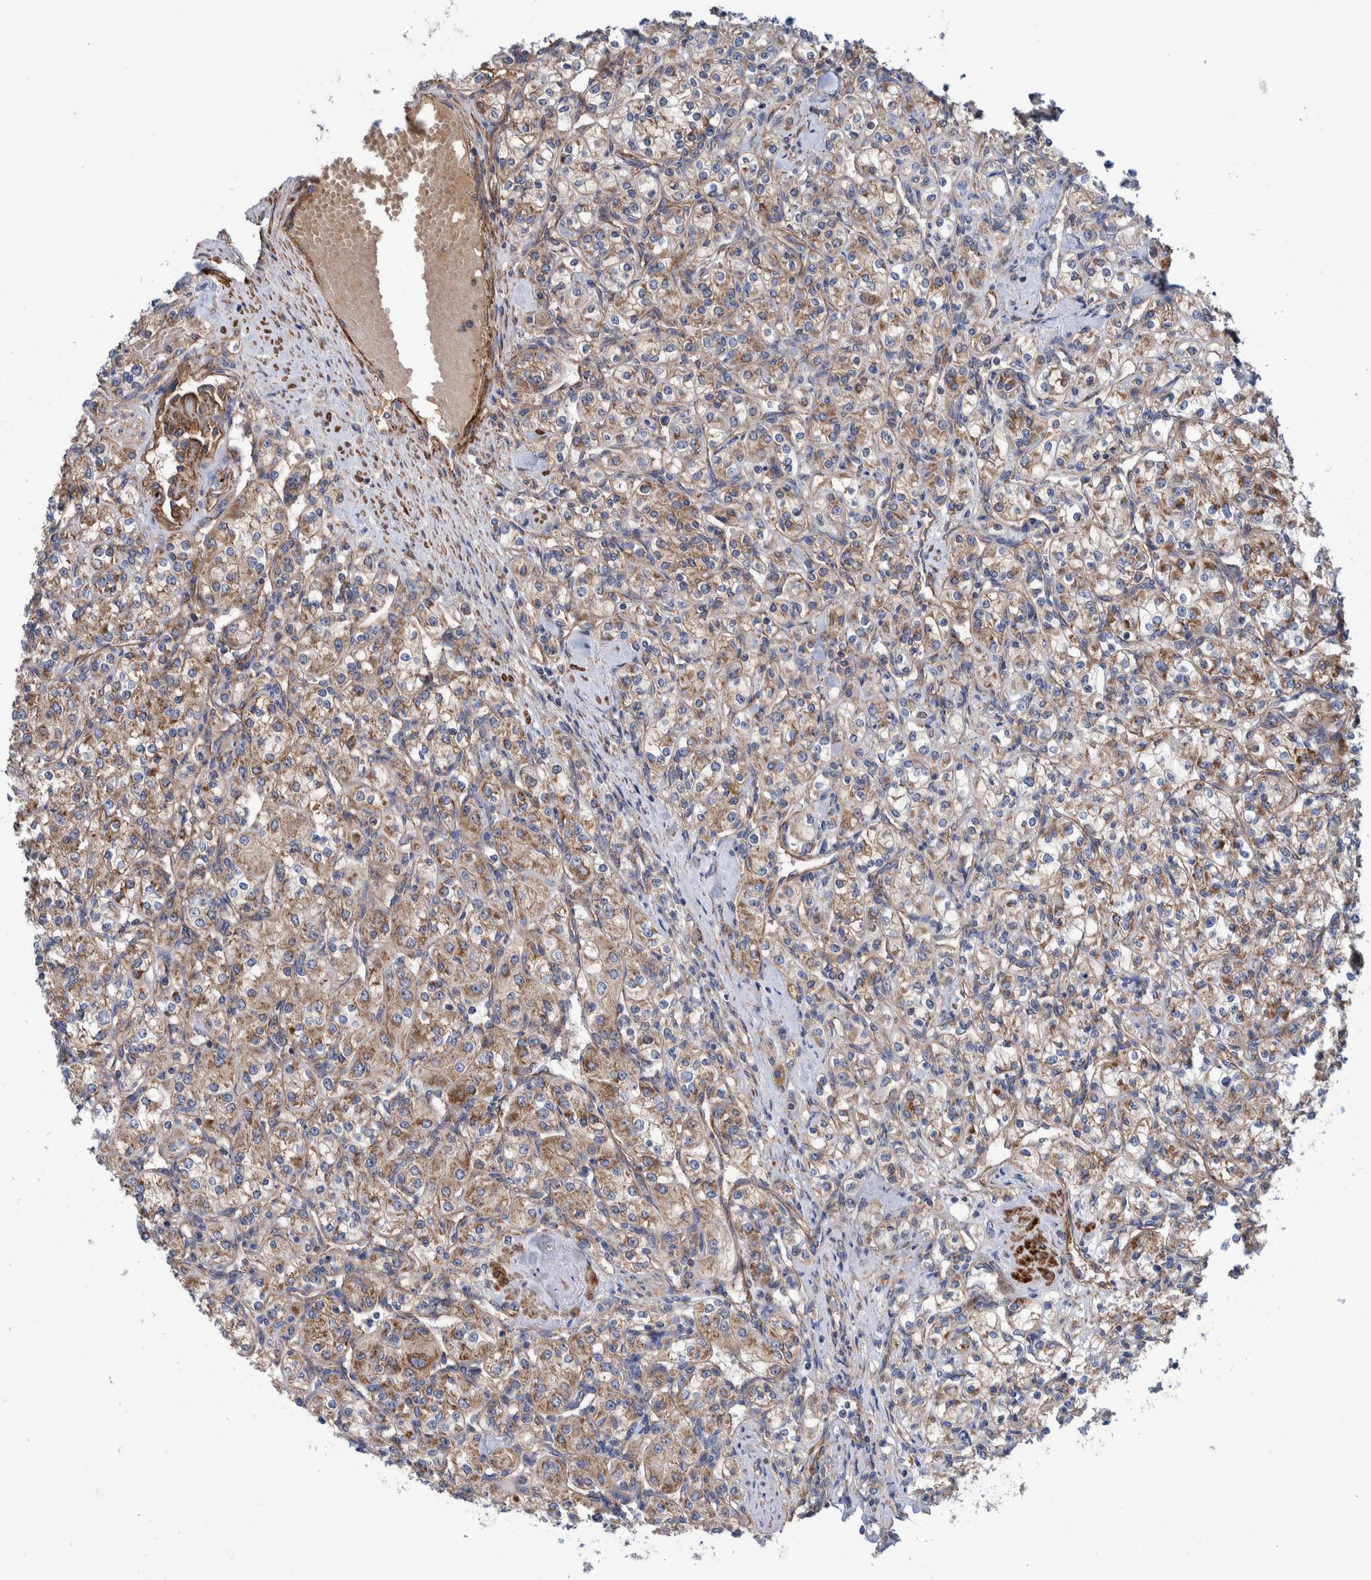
{"staining": {"intensity": "moderate", "quantity": "25%-75%", "location": "cytoplasmic/membranous"}, "tissue": "renal cancer", "cell_type": "Tumor cells", "image_type": "cancer", "snomed": [{"axis": "morphology", "description": "Adenocarcinoma, NOS"}, {"axis": "topography", "description": "Kidney"}], "caption": "DAB immunohistochemical staining of renal cancer (adenocarcinoma) exhibits moderate cytoplasmic/membranous protein expression in approximately 25%-75% of tumor cells. (DAB IHC, brown staining for protein, blue staining for nuclei).", "gene": "SLC25A10", "patient": {"sex": "male", "age": 77}}